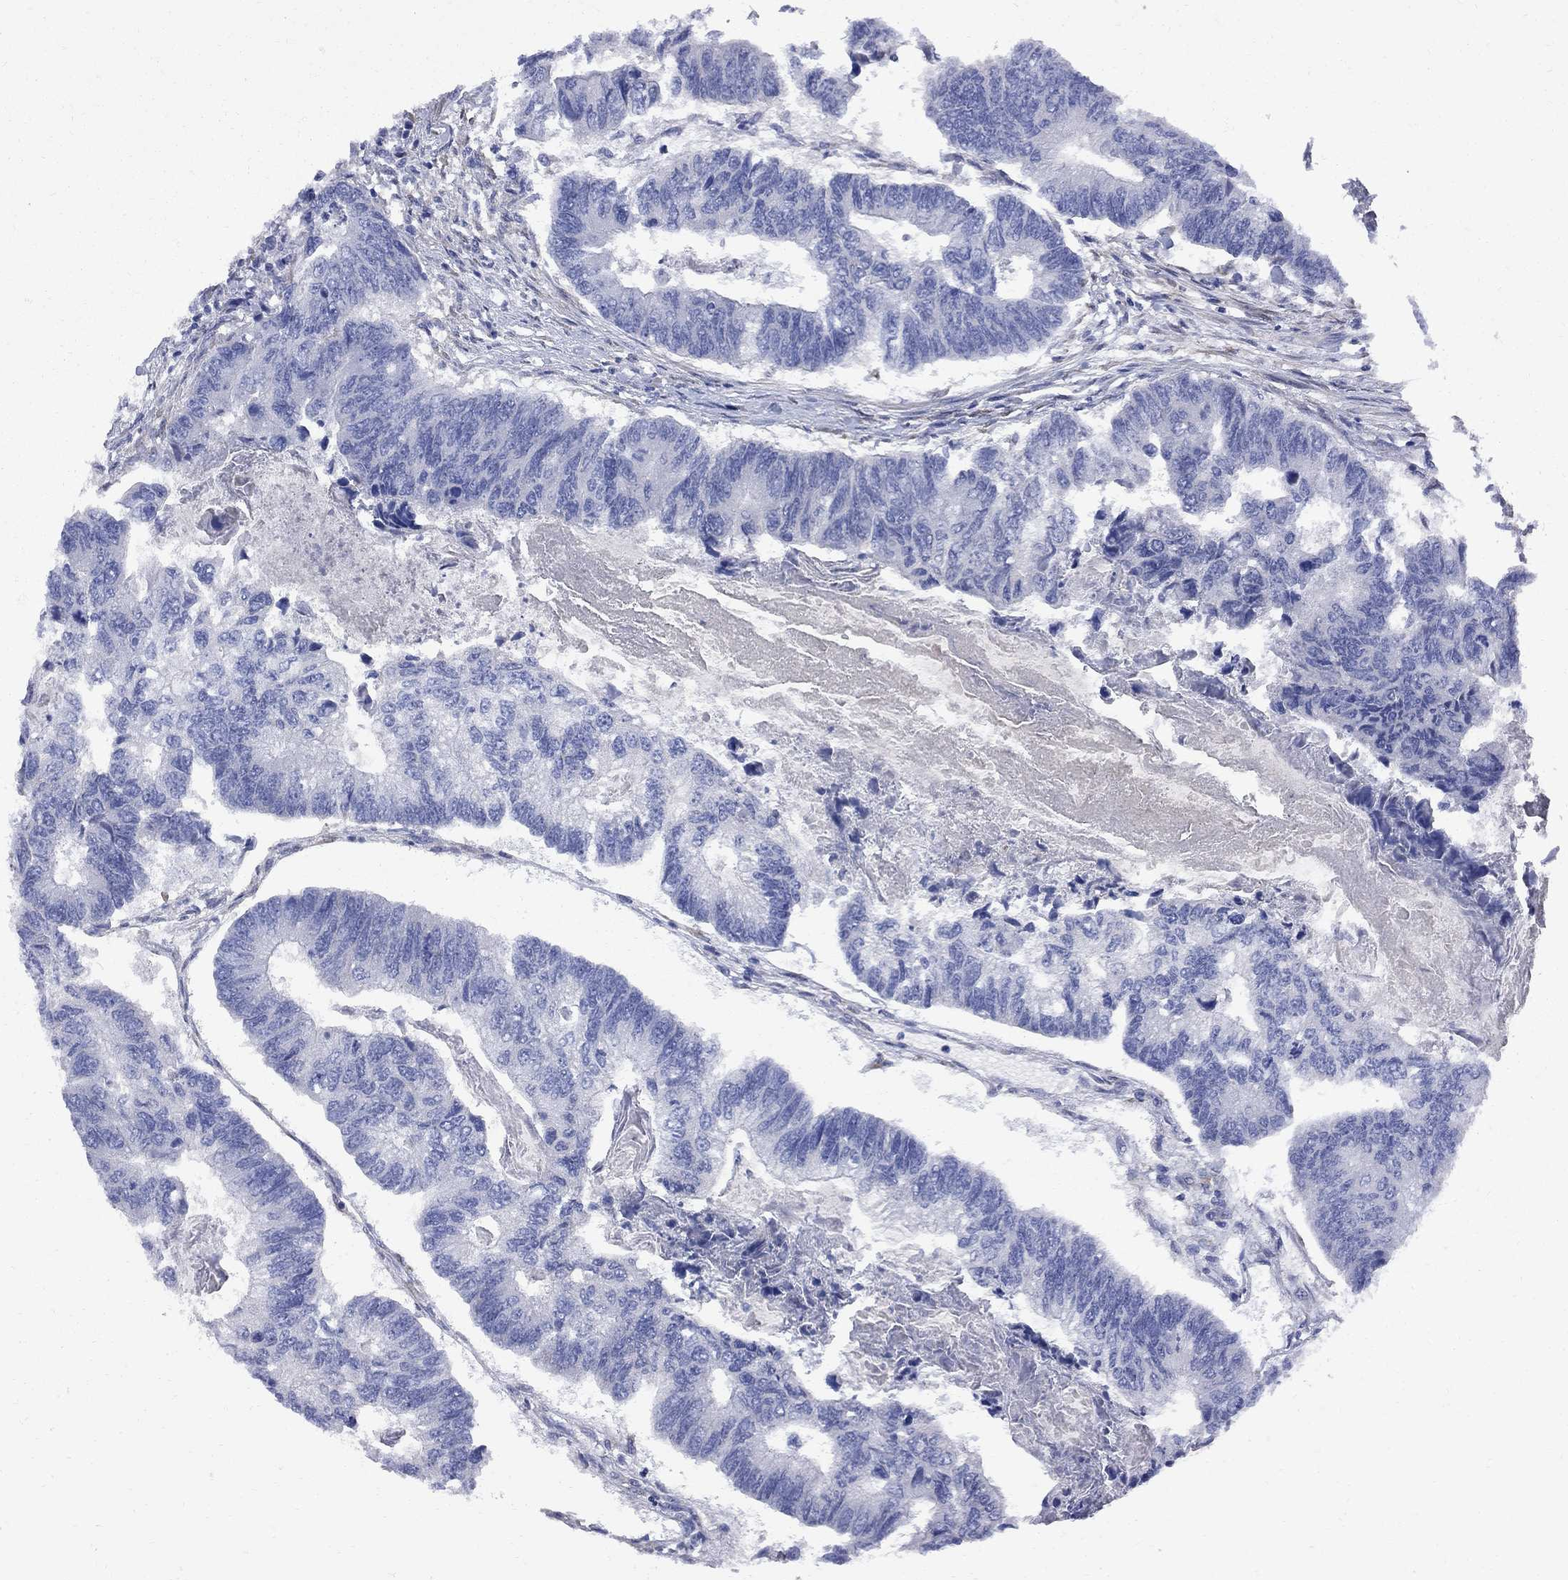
{"staining": {"intensity": "negative", "quantity": "none", "location": "none"}, "tissue": "colorectal cancer", "cell_type": "Tumor cells", "image_type": "cancer", "snomed": [{"axis": "morphology", "description": "Adenocarcinoma, NOS"}, {"axis": "topography", "description": "Colon"}], "caption": "Immunohistochemical staining of colorectal cancer reveals no significant expression in tumor cells.", "gene": "MTHFR", "patient": {"sex": "female", "age": 65}}